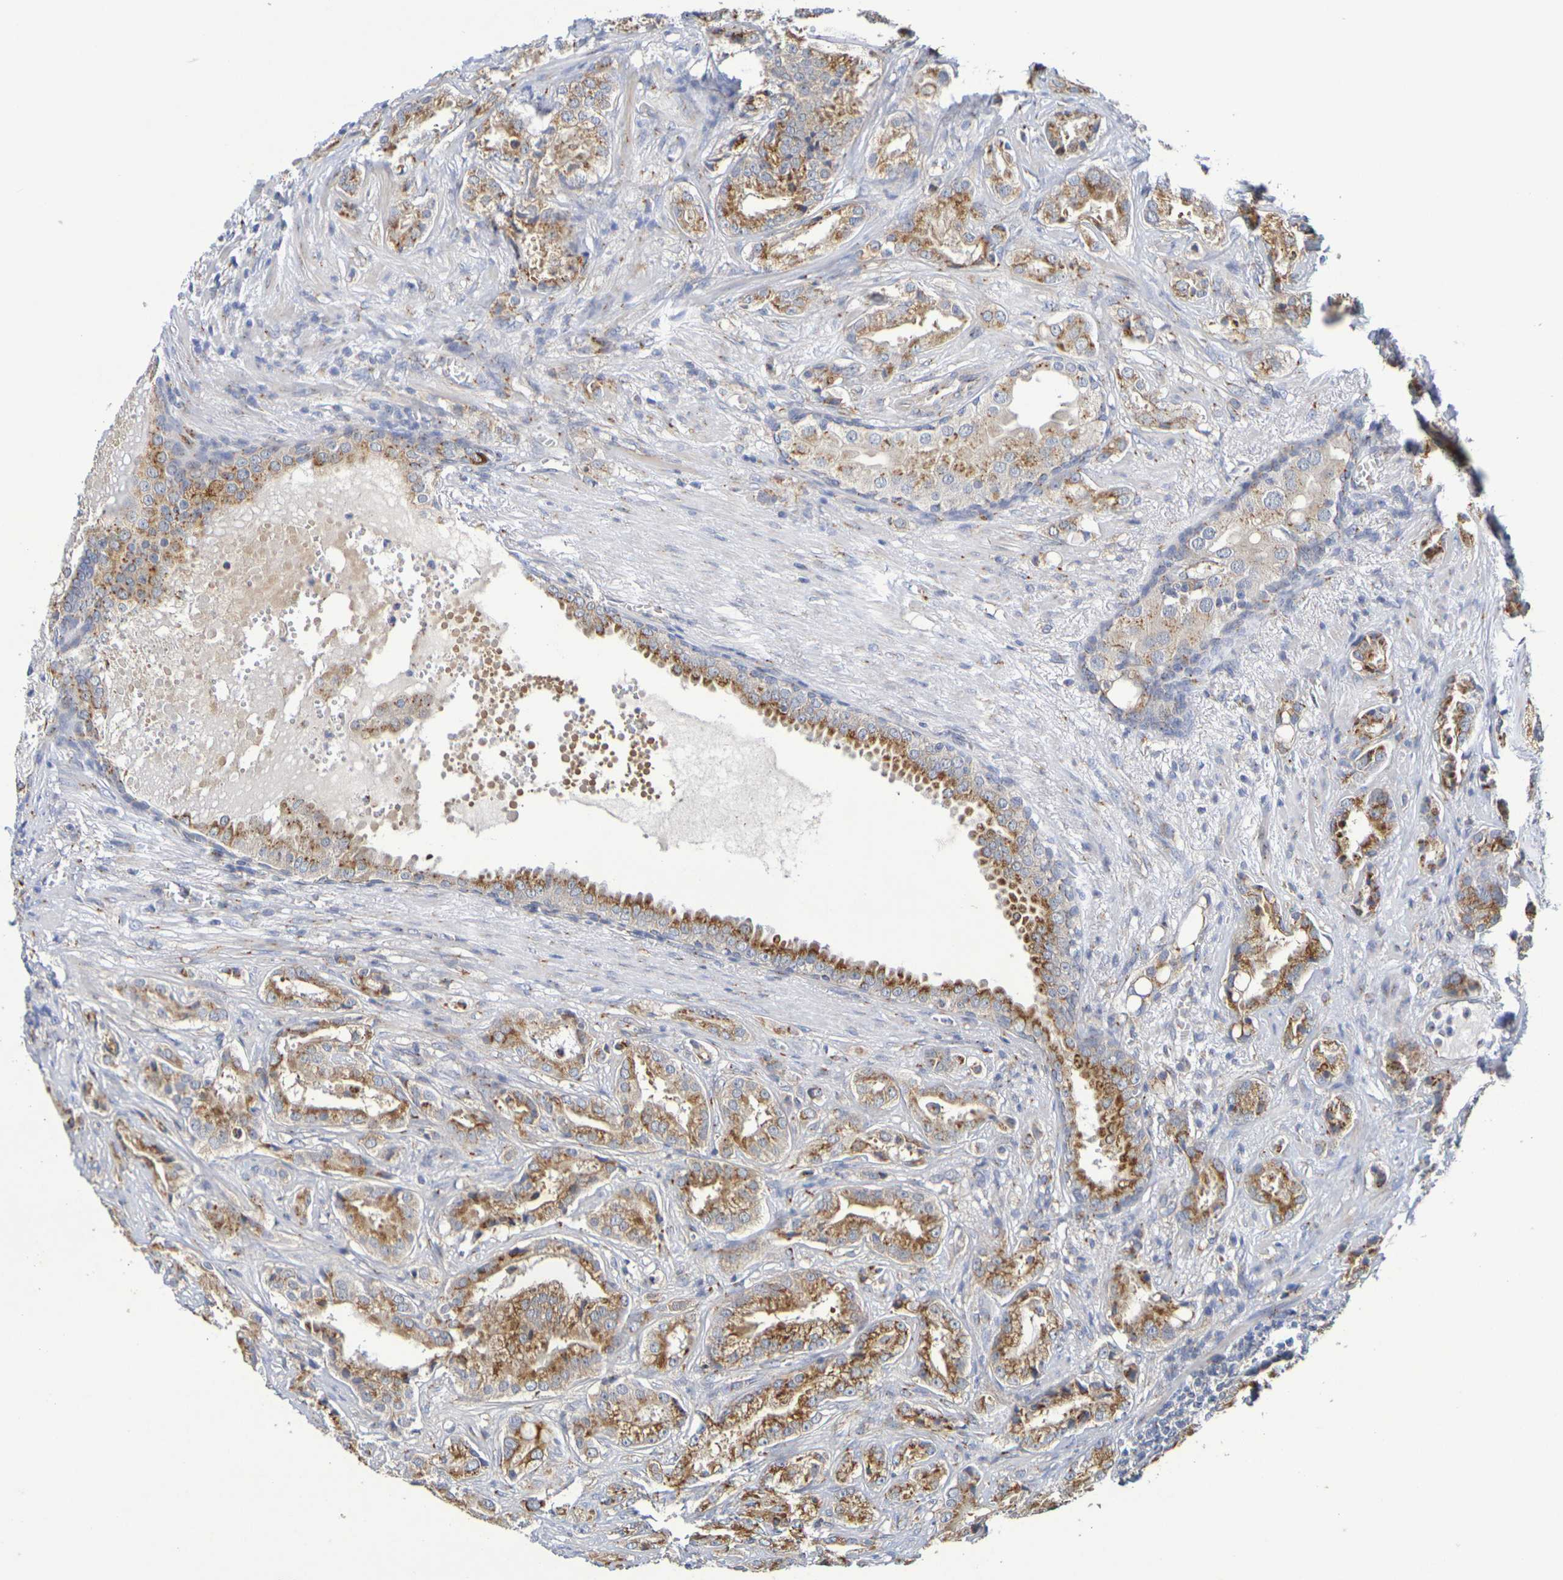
{"staining": {"intensity": "moderate", "quantity": ">75%", "location": "cytoplasmic/membranous"}, "tissue": "prostate cancer", "cell_type": "Tumor cells", "image_type": "cancer", "snomed": [{"axis": "morphology", "description": "Adenocarcinoma, High grade"}, {"axis": "topography", "description": "Prostate"}], "caption": "Immunohistochemical staining of prostate cancer (high-grade adenocarcinoma) shows medium levels of moderate cytoplasmic/membranous staining in about >75% of tumor cells.", "gene": "DCP2", "patient": {"sex": "male", "age": 64}}